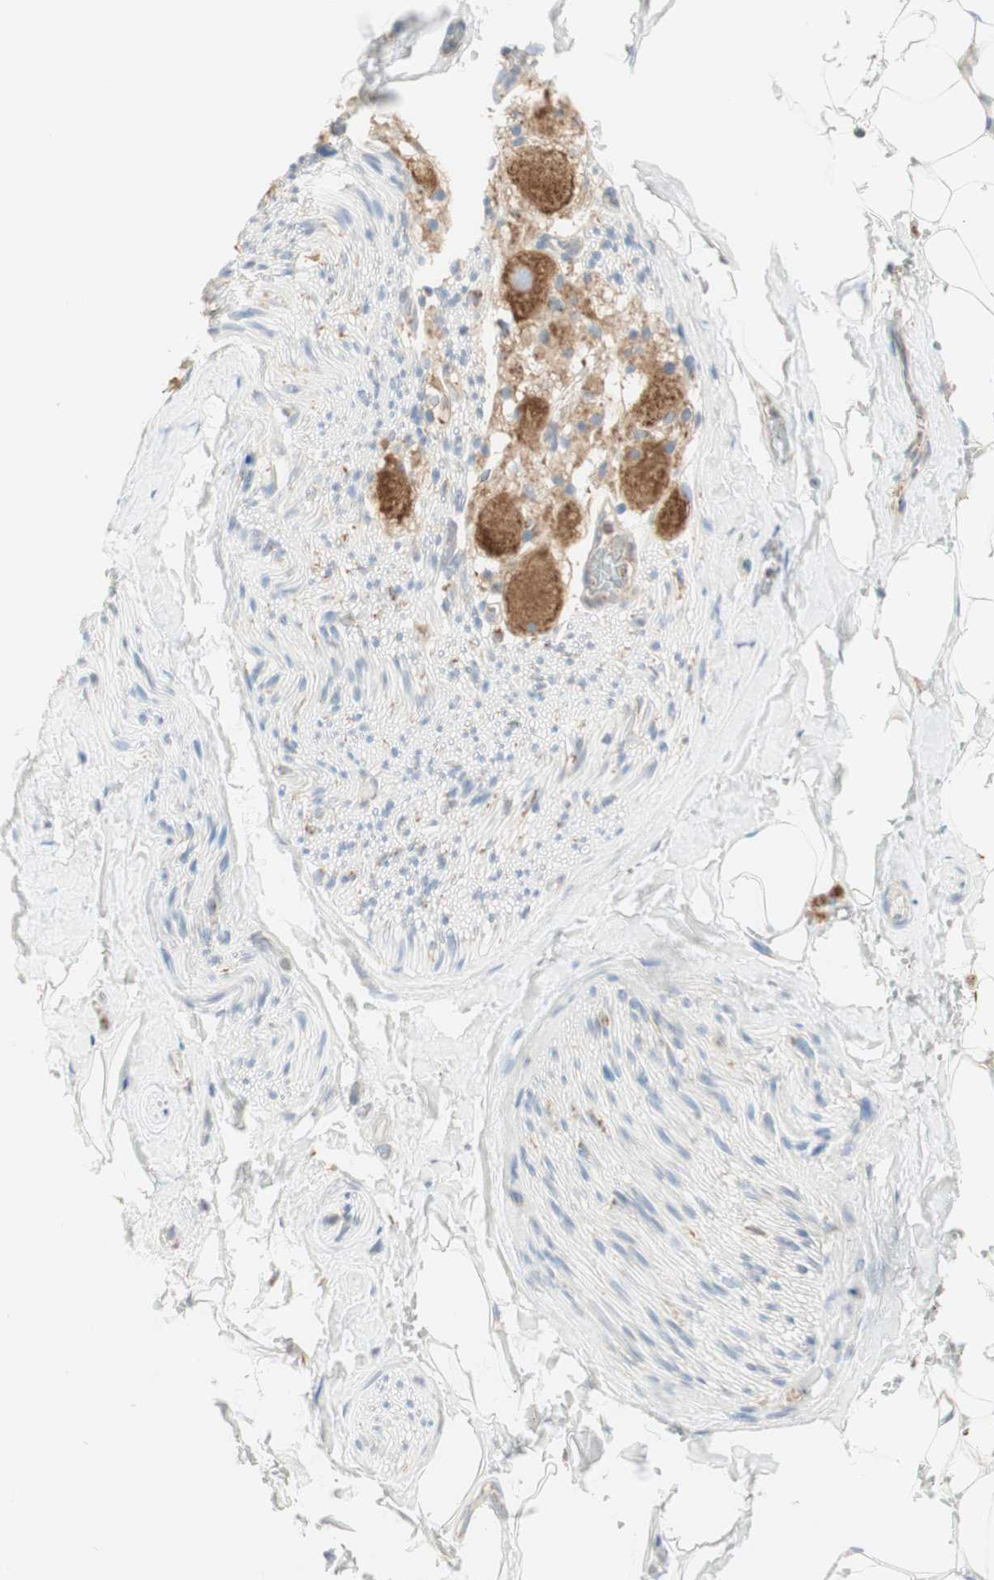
{"staining": {"intensity": "negative", "quantity": "none", "location": "none"}, "tissue": "adipose tissue", "cell_type": "Adipocytes", "image_type": "normal", "snomed": [{"axis": "morphology", "description": "Normal tissue, NOS"}, {"axis": "topography", "description": "Peripheral nerve tissue"}], "caption": "DAB immunohistochemical staining of unremarkable human adipose tissue displays no significant expression in adipocytes.", "gene": "MANF", "patient": {"sex": "male", "age": 70}}